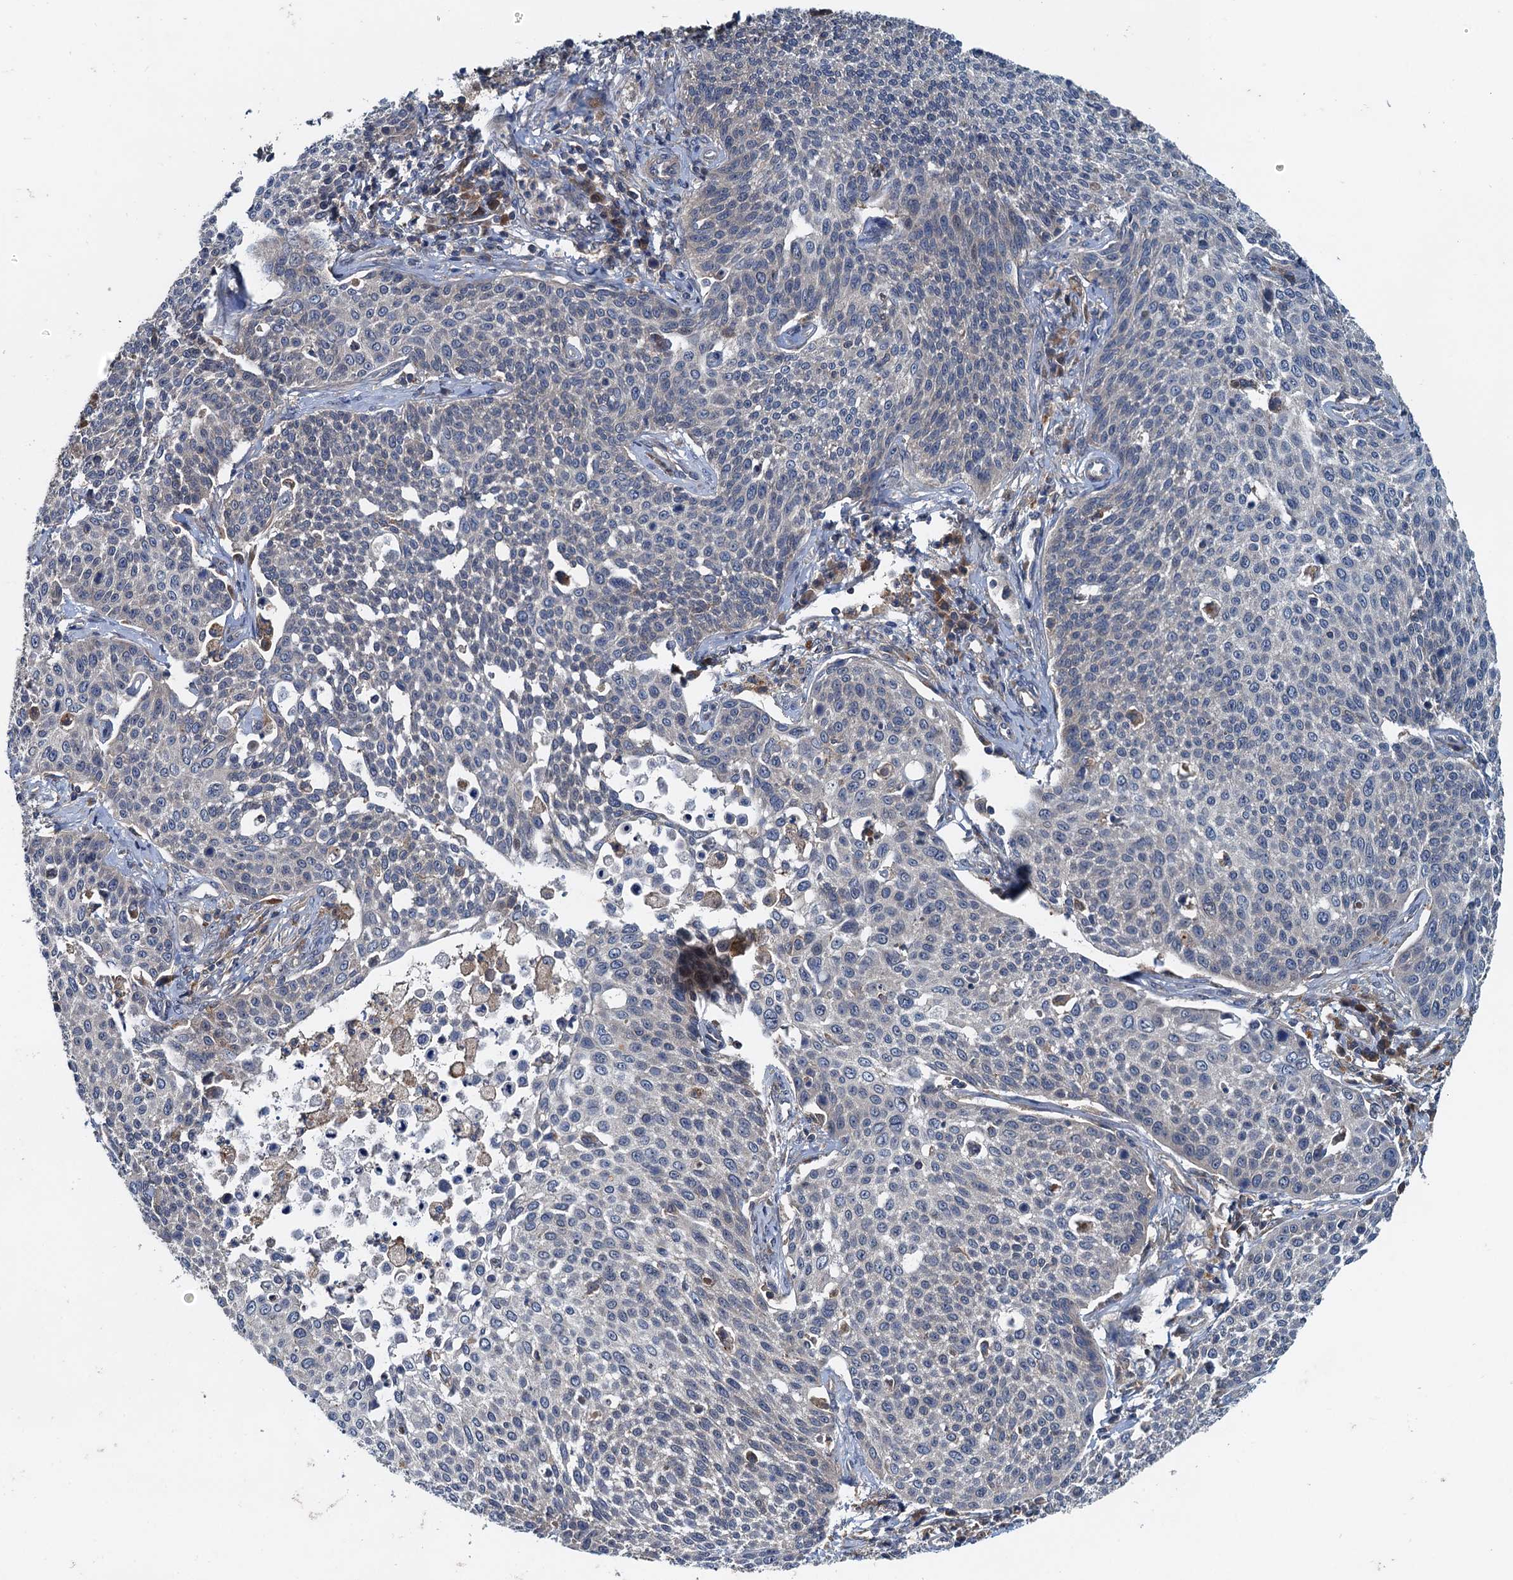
{"staining": {"intensity": "negative", "quantity": "none", "location": "none"}, "tissue": "cervical cancer", "cell_type": "Tumor cells", "image_type": "cancer", "snomed": [{"axis": "morphology", "description": "Squamous cell carcinoma, NOS"}, {"axis": "topography", "description": "Cervix"}], "caption": "Immunohistochemical staining of squamous cell carcinoma (cervical) exhibits no significant expression in tumor cells.", "gene": "EFL1", "patient": {"sex": "female", "age": 34}}